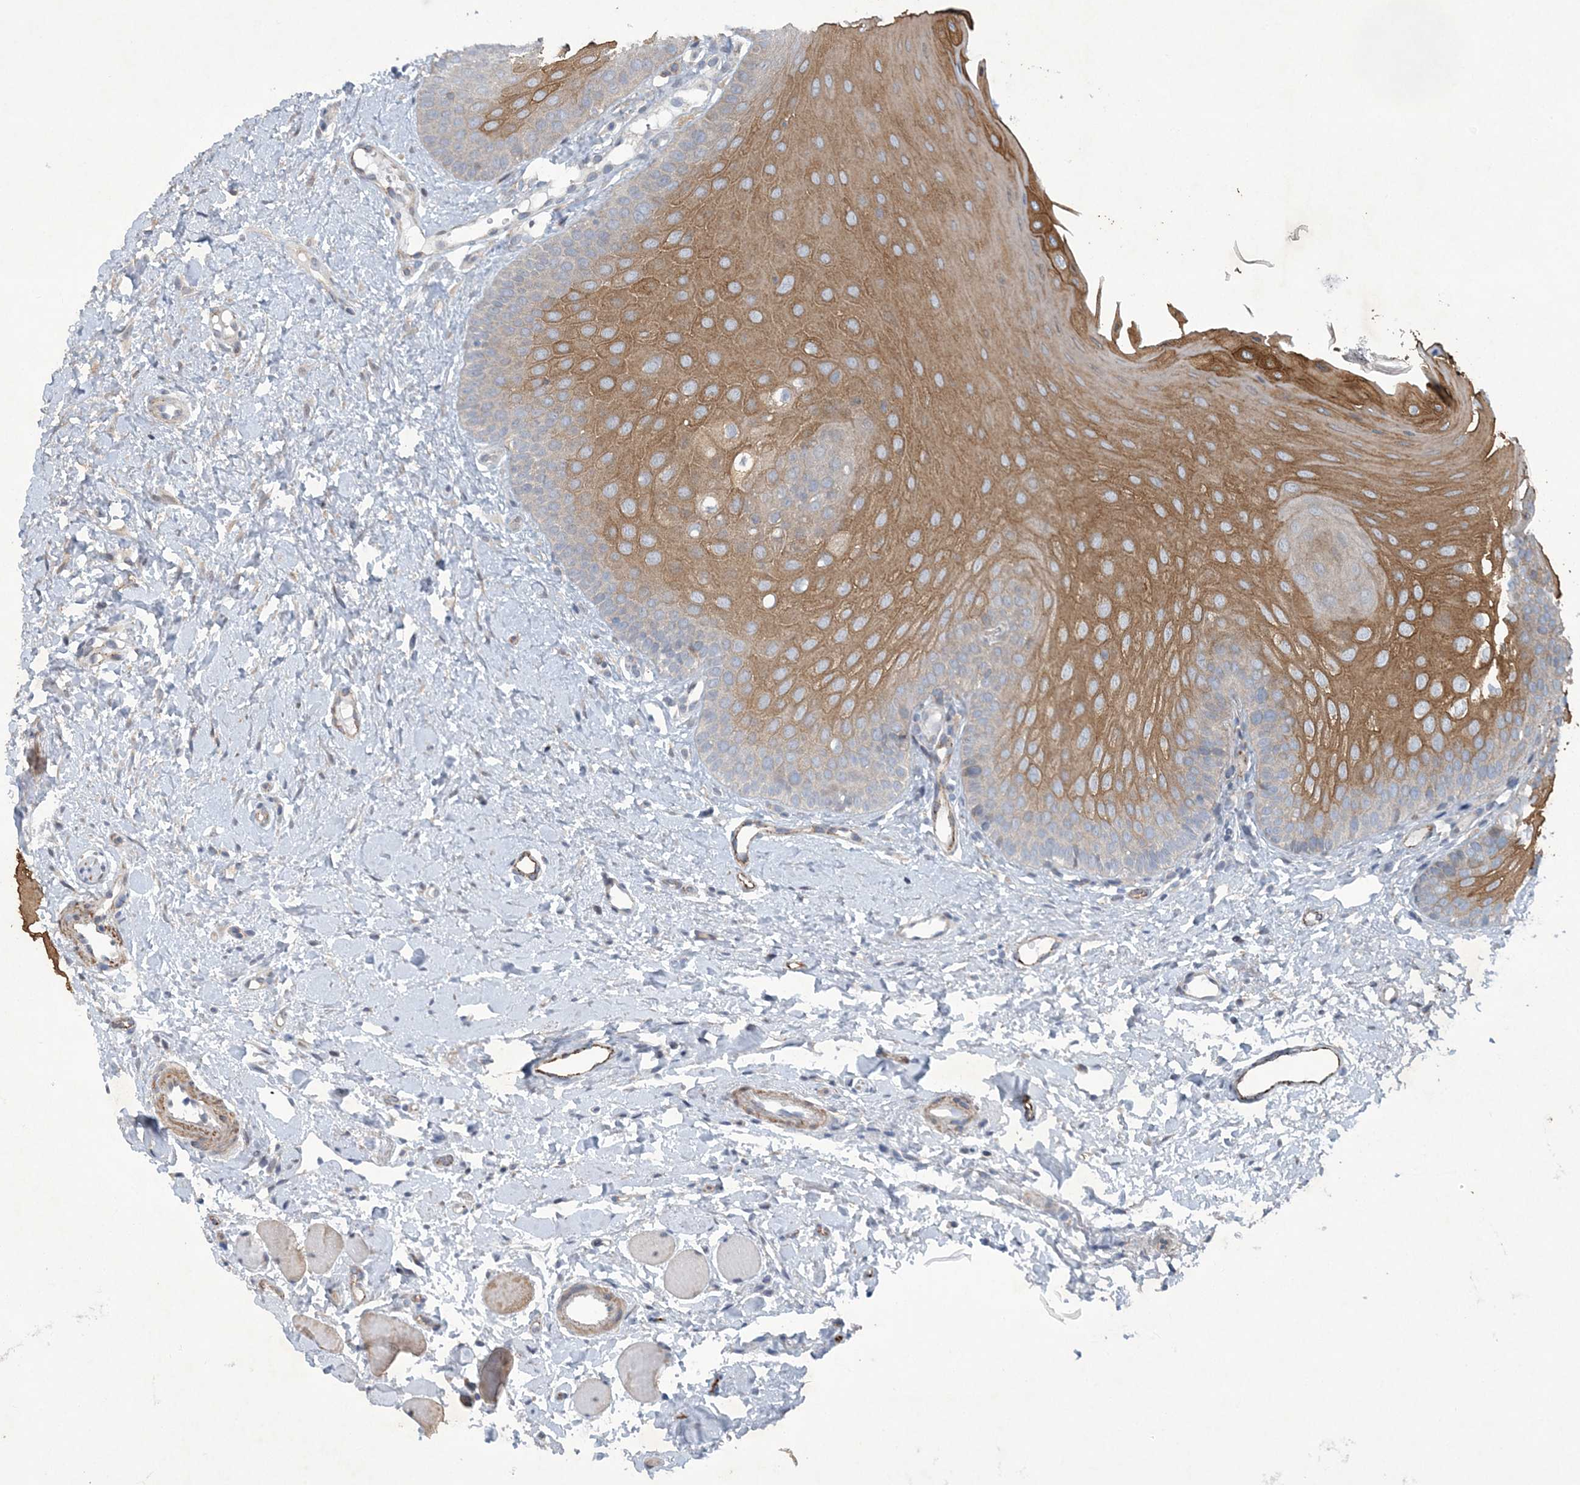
{"staining": {"intensity": "moderate", "quantity": "<25%", "location": "cytoplasmic/membranous"}, "tissue": "oral mucosa", "cell_type": "Squamous epithelial cells", "image_type": "normal", "snomed": [{"axis": "morphology", "description": "Normal tissue, NOS"}, {"axis": "topography", "description": "Oral tissue"}], "caption": "A histopathology image of oral mucosa stained for a protein reveals moderate cytoplasmic/membranous brown staining in squamous epithelial cells.", "gene": "N4BP2", "patient": {"sex": "female", "age": 68}}